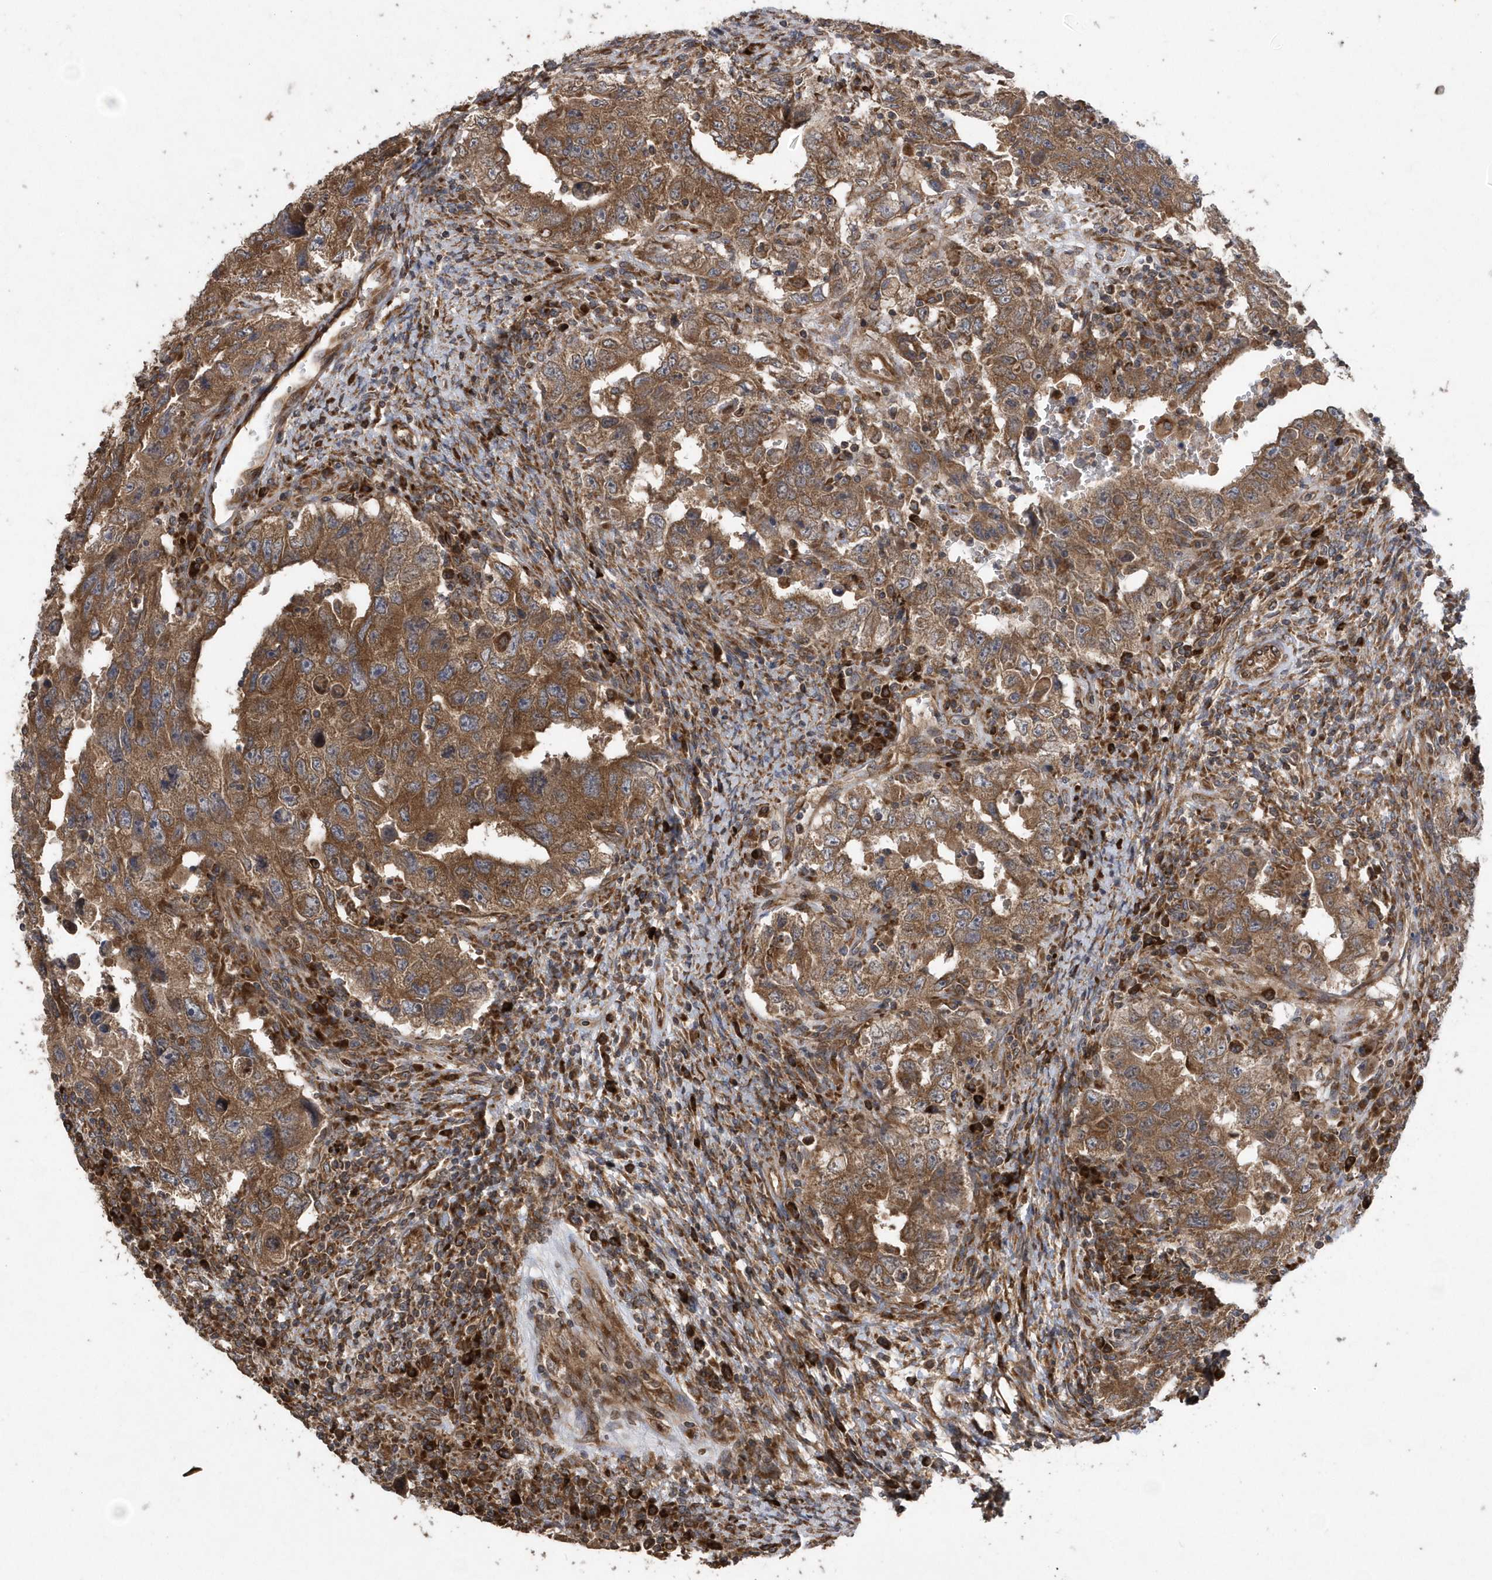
{"staining": {"intensity": "moderate", "quantity": ">75%", "location": "cytoplasmic/membranous"}, "tissue": "testis cancer", "cell_type": "Tumor cells", "image_type": "cancer", "snomed": [{"axis": "morphology", "description": "Carcinoma, Embryonal, NOS"}, {"axis": "topography", "description": "Testis"}], "caption": "IHC histopathology image of neoplastic tissue: human testis cancer (embryonal carcinoma) stained using immunohistochemistry (IHC) demonstrates medium levels of moderate protein expression localized specifically in the cytoplasmic/membranous of tumor cells, appearing as a cytoplasmic/membranous brown color.", "gene": "WASHC5", "patient": {"sex": "male", "age": 26}}